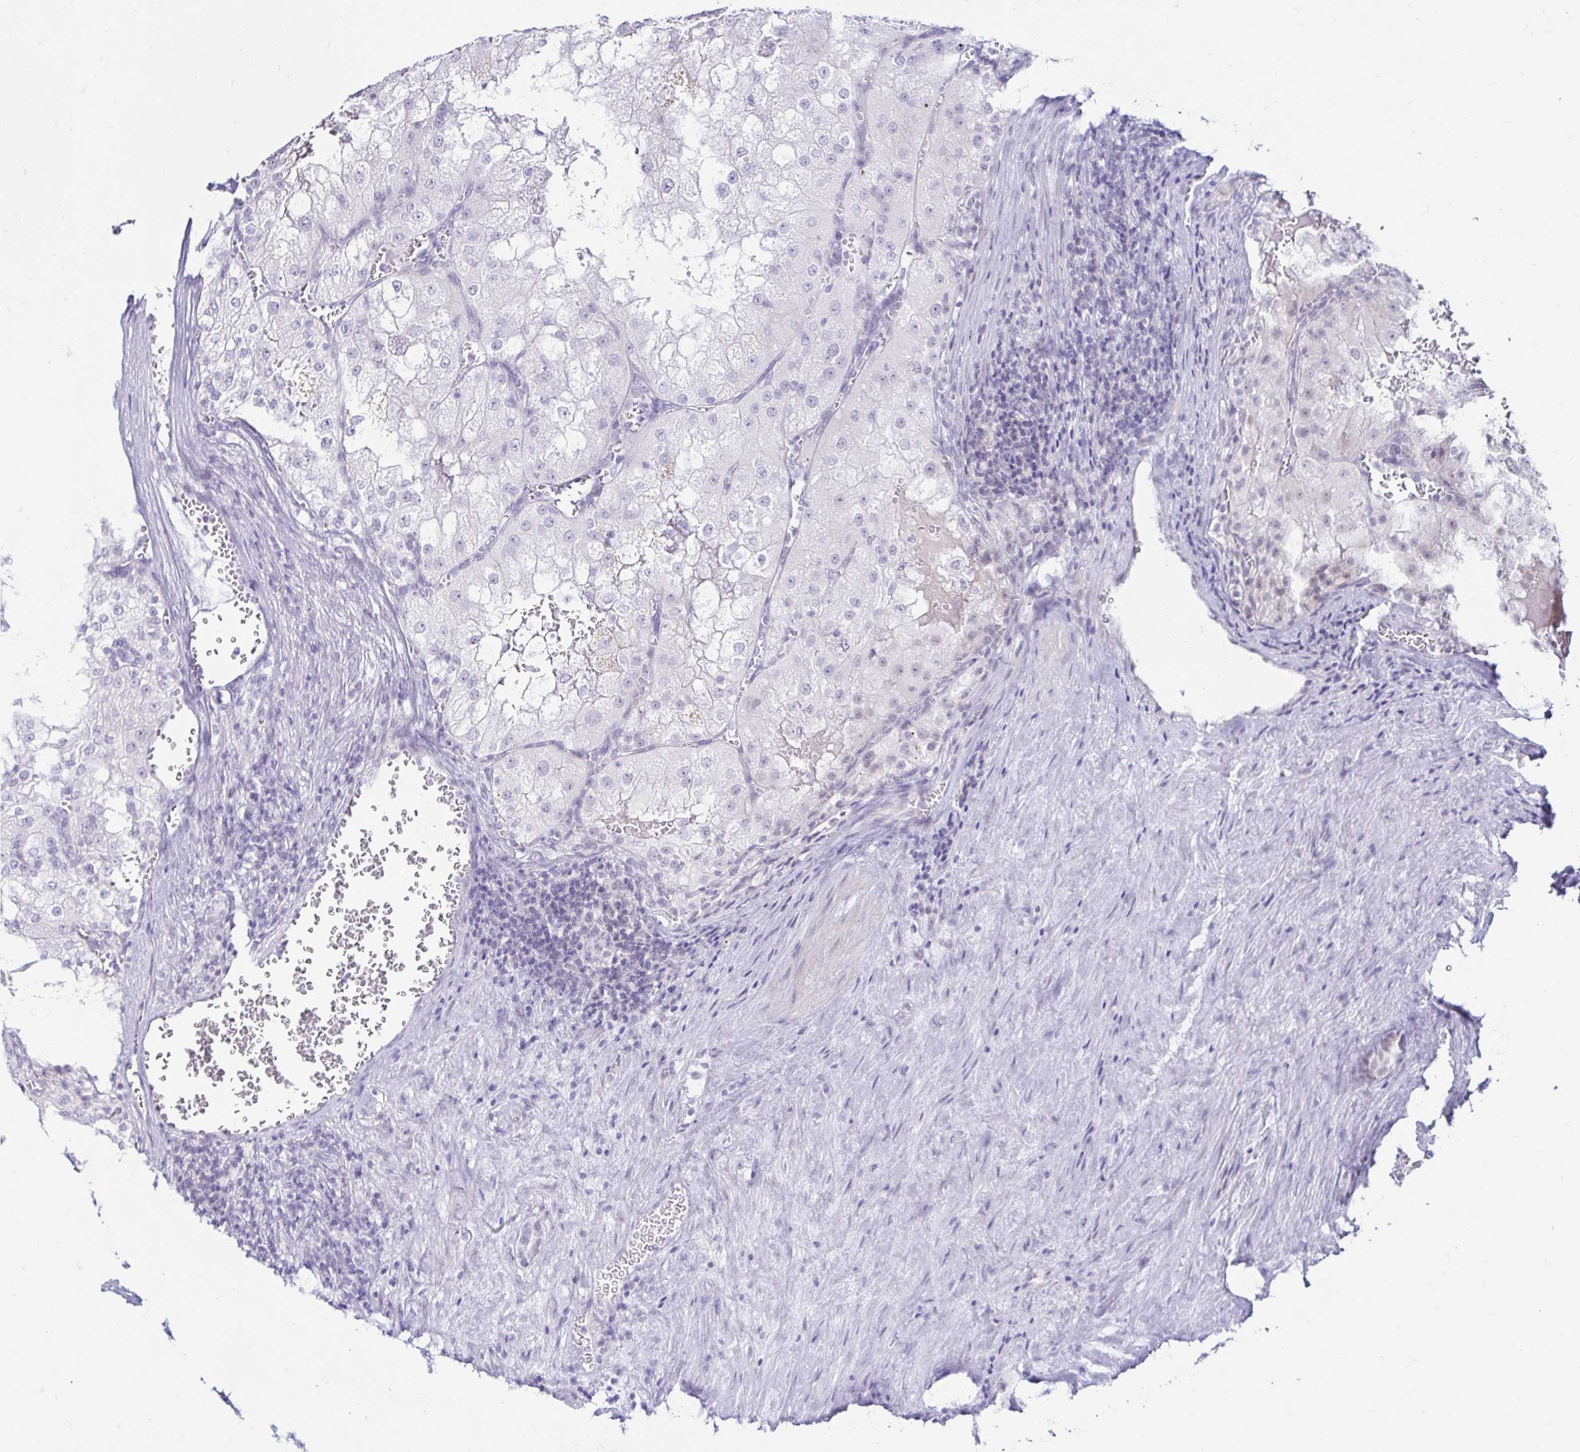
{"staining": {"intensity": "negative", "quantity": "none", "location": "none"}, "tissue": "renal cancer", "cell_type": "Tumor cells", "image_type": "cancer", "snomed": [{"axis": "morphology", "description": "Adenocarcinoma, NOS"}, {"axis": "topography", "description": "Kidney"}], "caption": "DAB immunohistochemical staining of human renal adenocarcinoma shows no significant staining in tumor cells. The staining was performed using DAB to visualize the protein expression in brown, while the nuclei were stained in blue with hematoxylin (Magnification: 20x).", "gene": "BEST1", "patient": {"sex": "female", "age": 74}}